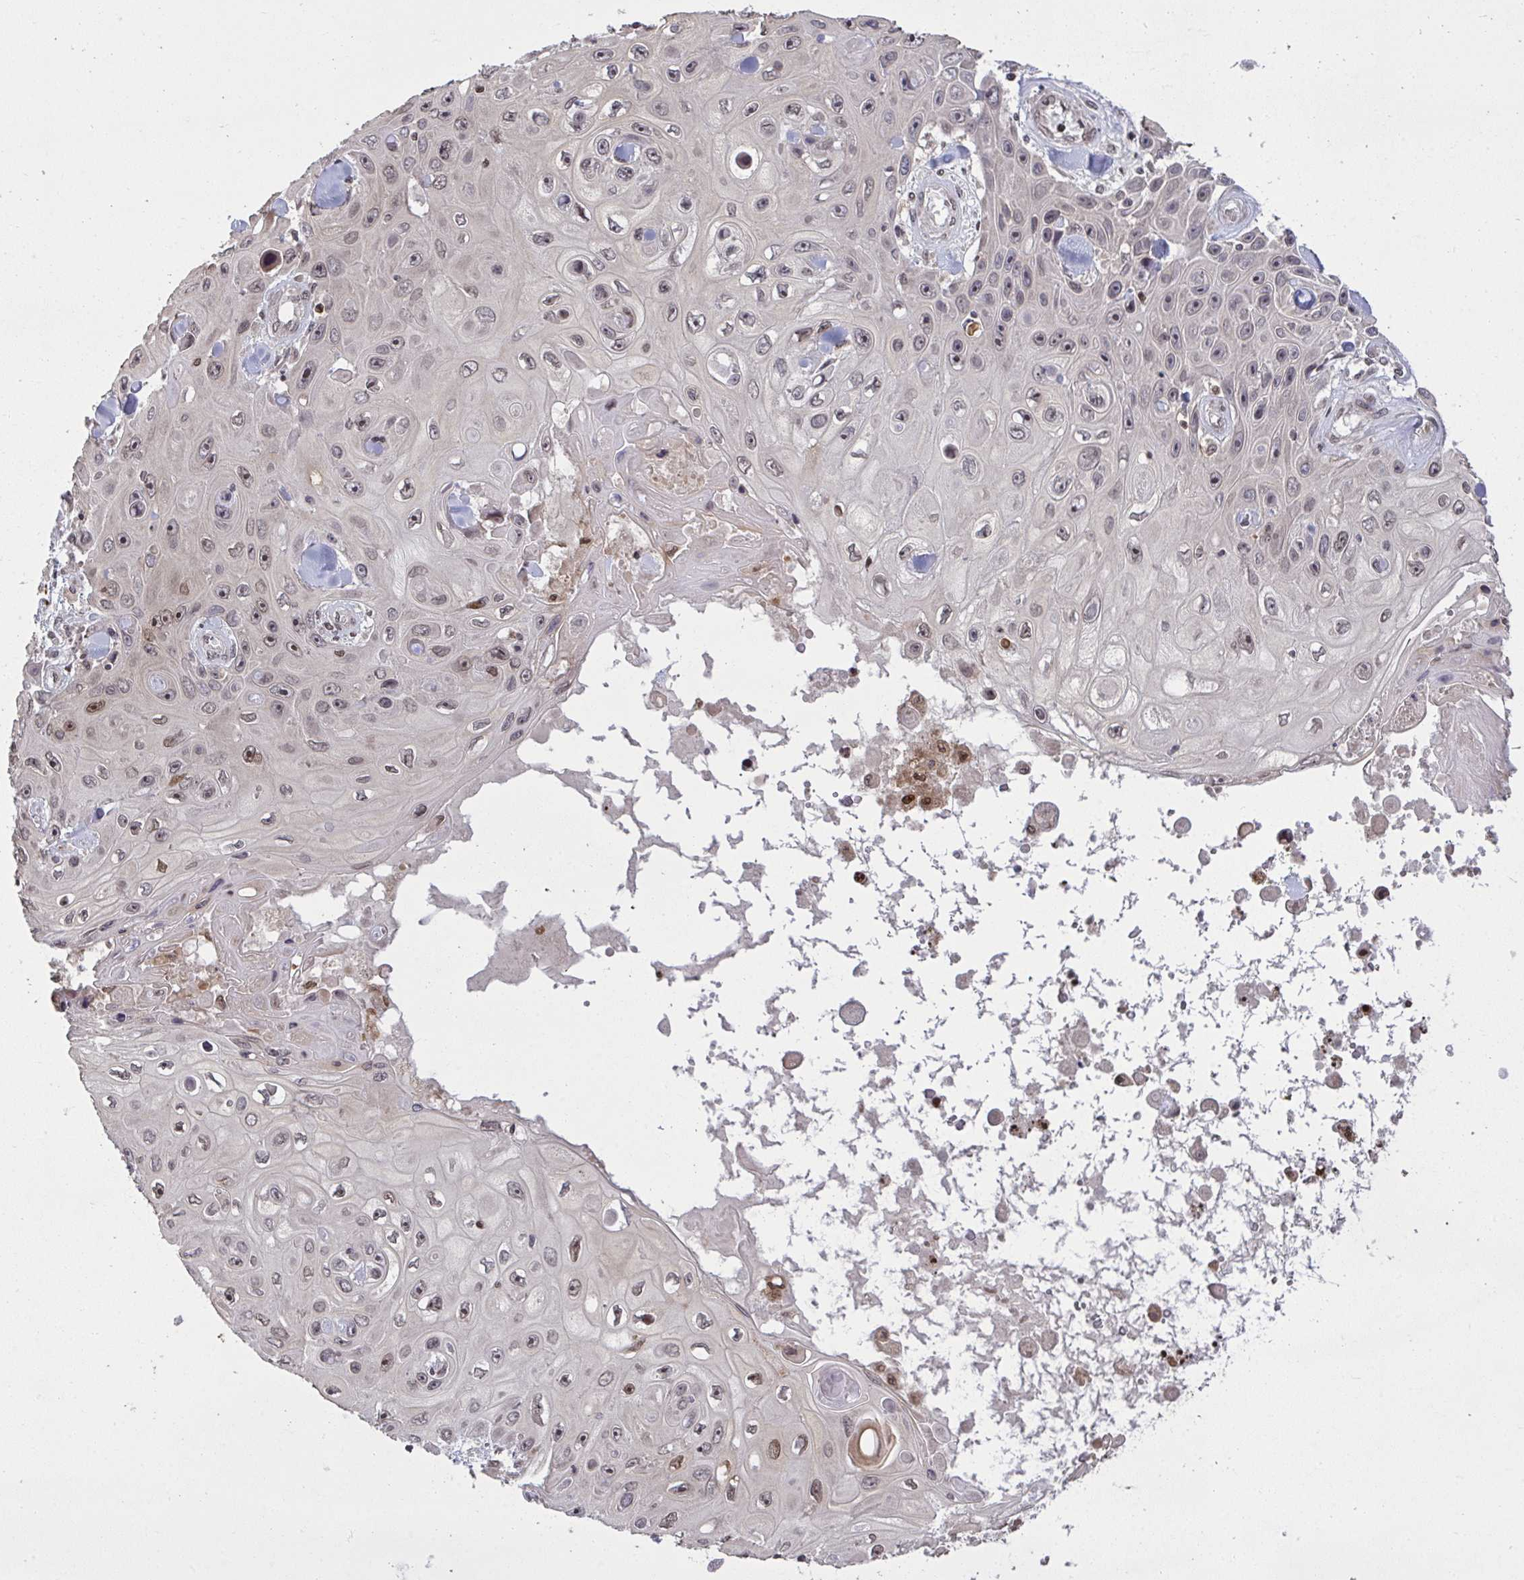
{"staining": {"intensity": "moderate", "quantity": "25%-75%", "location": "nuclear"}, "tissue": "skin cancer", "cell_type": "Tumor cells", "image_type": "cancer", "snomed": [{"axis": "morphology", "description": "Squamous cell carcinoma, NOS"}, {"axis": "topography", "description": "Skin"}], "caption": "This photomicrograph reveals immunohistochemistry (IHC) staining of human skin cancer (squamous cell carcinoma), with medium moderate nuclear staining in approximately 25%-75% of tumor cells.", "gene": "UXT", "patient": {"sex": "male", "age": 82}}